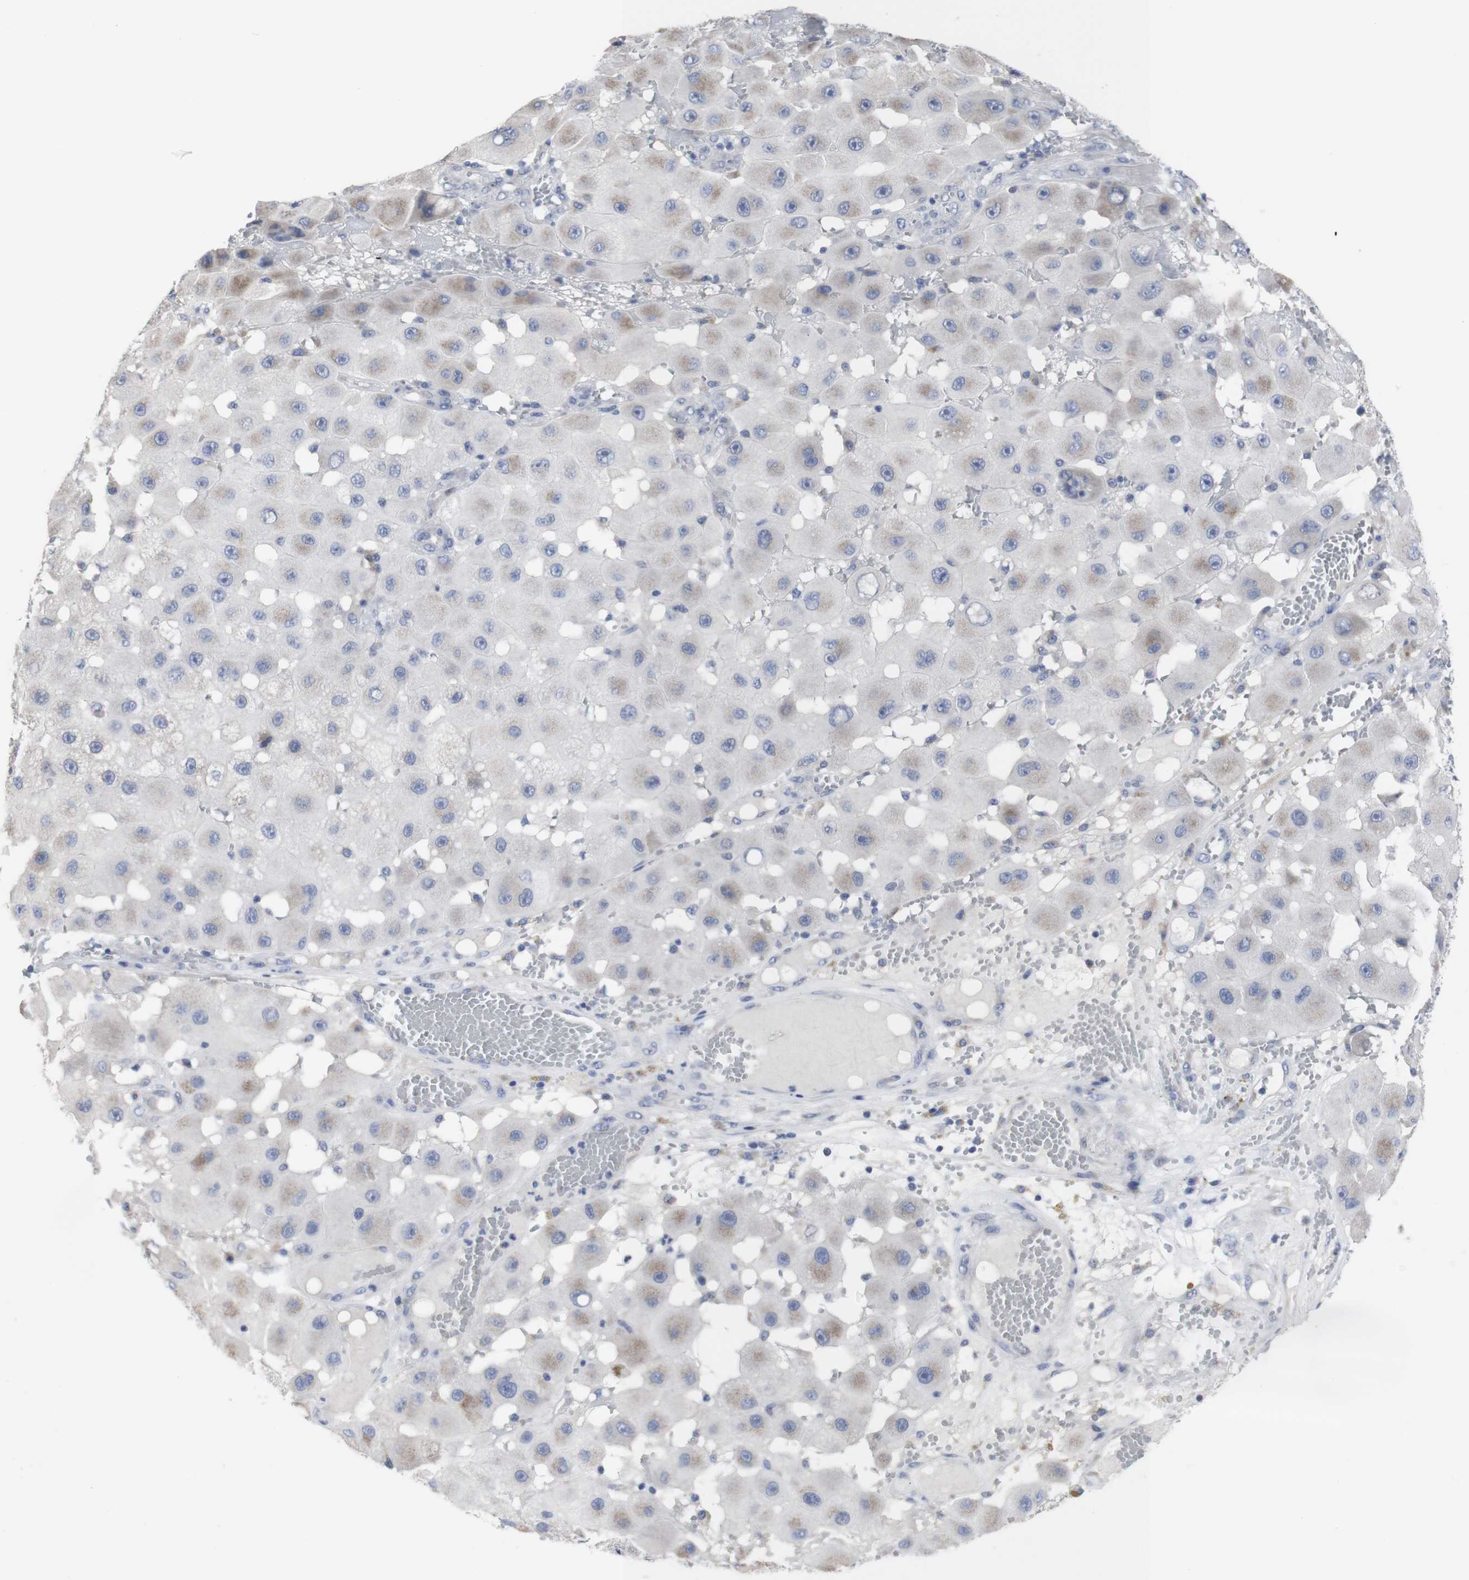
{"staining": {"intensity": "negative", "quantity": "none", "location": "none"}, "tissue": "melanoma", "cell_type": "Tumor cells", "image_type": "cancer", "snomed": [{"axis": "morphology", "description": "Malignant melanoma, NOS"}, {"axis": "topography", "description": "Skin"}], "caption": "An immunohistochemistry (IHC) micrograph of malignant melanoma is shown. There is no staining in tumor cells of malignant melanoma.", "gene": "SNCG", "patient": {"sex": "female", "age": 81}}